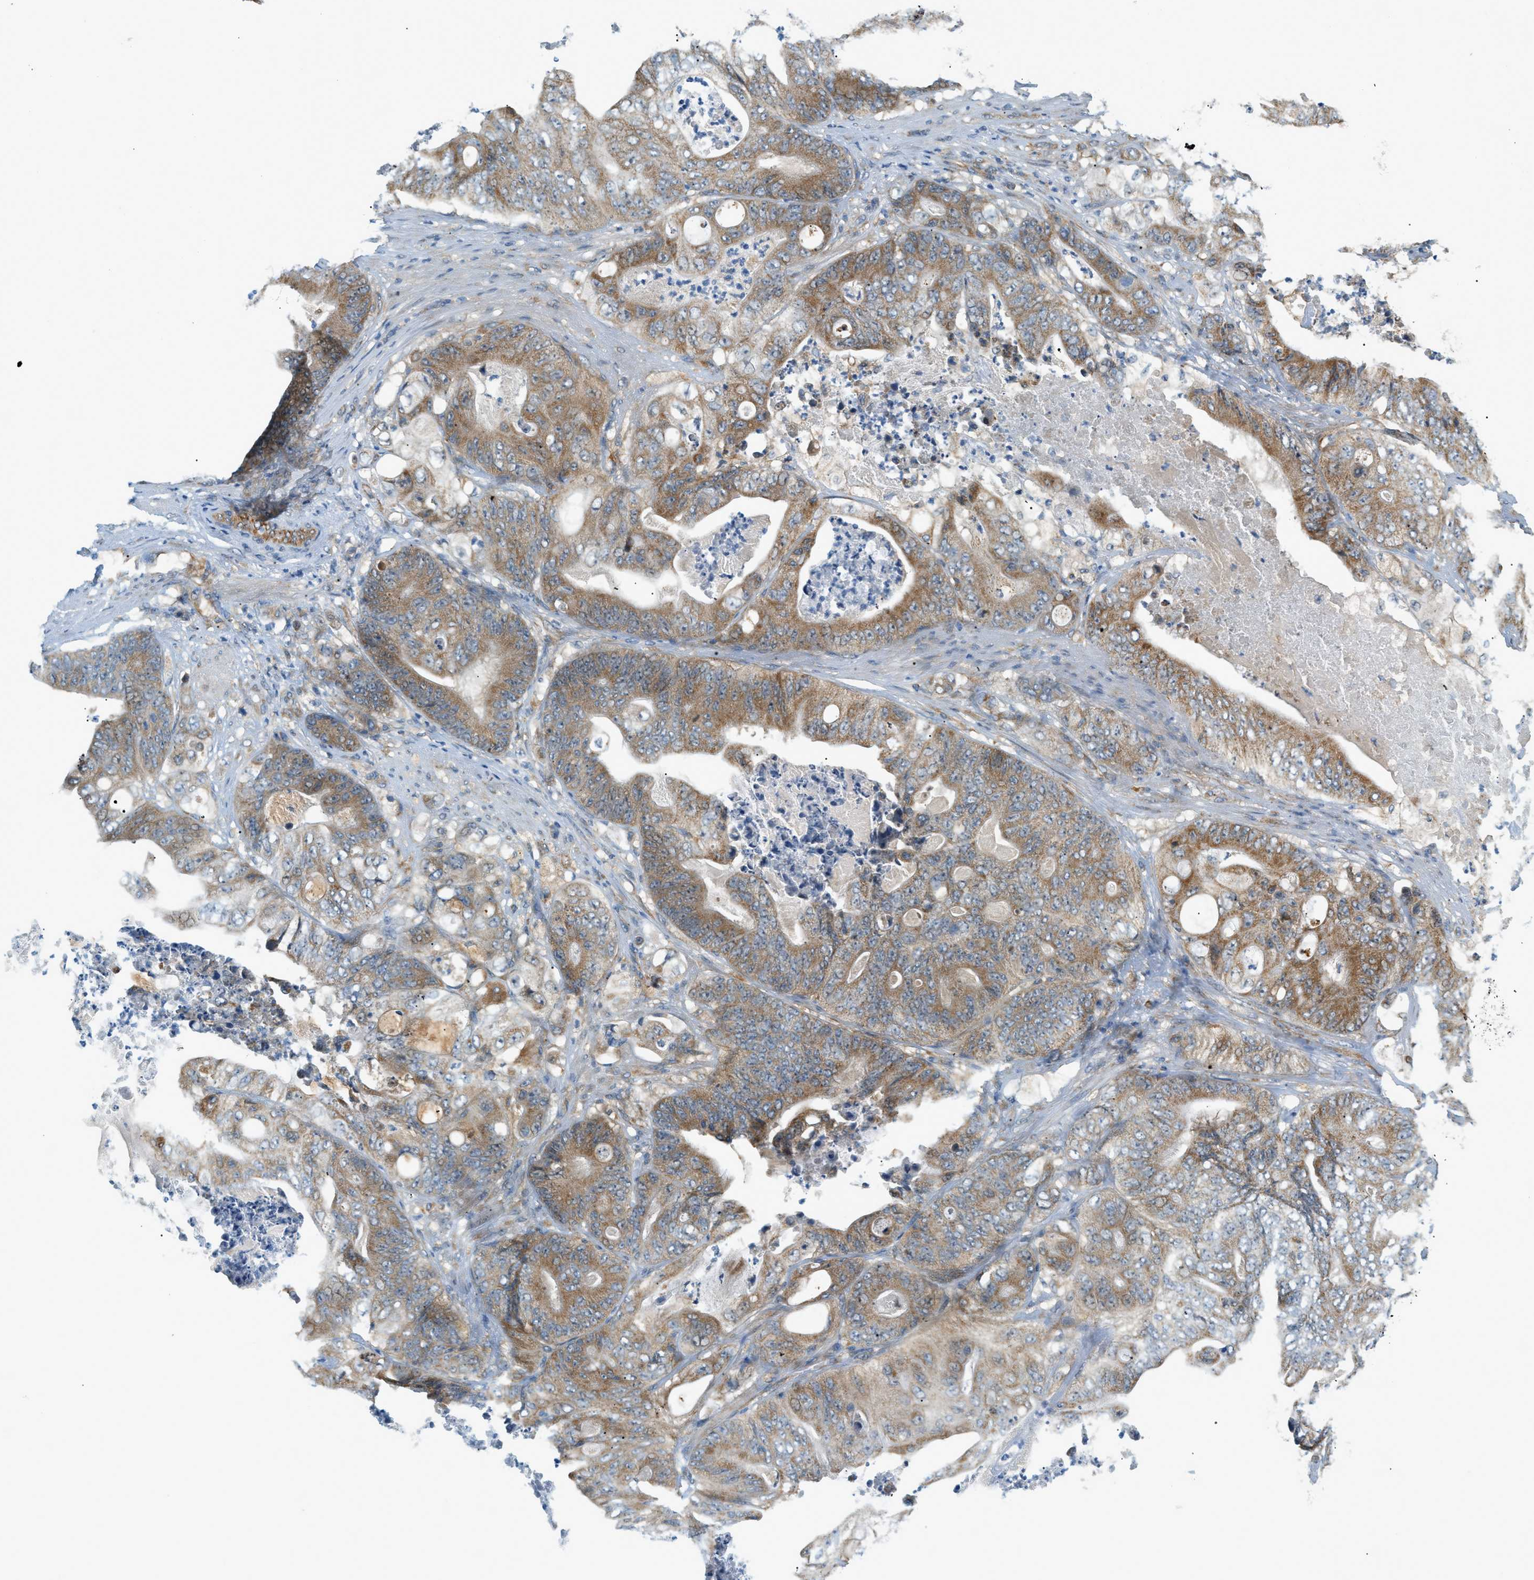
{"staining": {"intensity": "moderate", "quantity": "25%-75%", "location": "cytoplasmic/membranous"}, "tissue": "stomach cancer", "cell_type": "Tumor cells", "image_type": "cancer", "snomed": [{"axis": "morphology", "description": "Adenocarcinoma, NOS"}, {"axis": "topography", "description": "Stomach"}], "caption": "Immunohistochemical staining of stomach cancer demonstrates medium levels of moderate cytoplasmic/membranous protein positivity in approximately 25%-75% of tumor cells. (DAB (3,3'-diaminobenzidine) IHC with brightfield microscopy, high magnification).", "gene": "PIGG", "patient": {"sex": "female", "age": 73}}